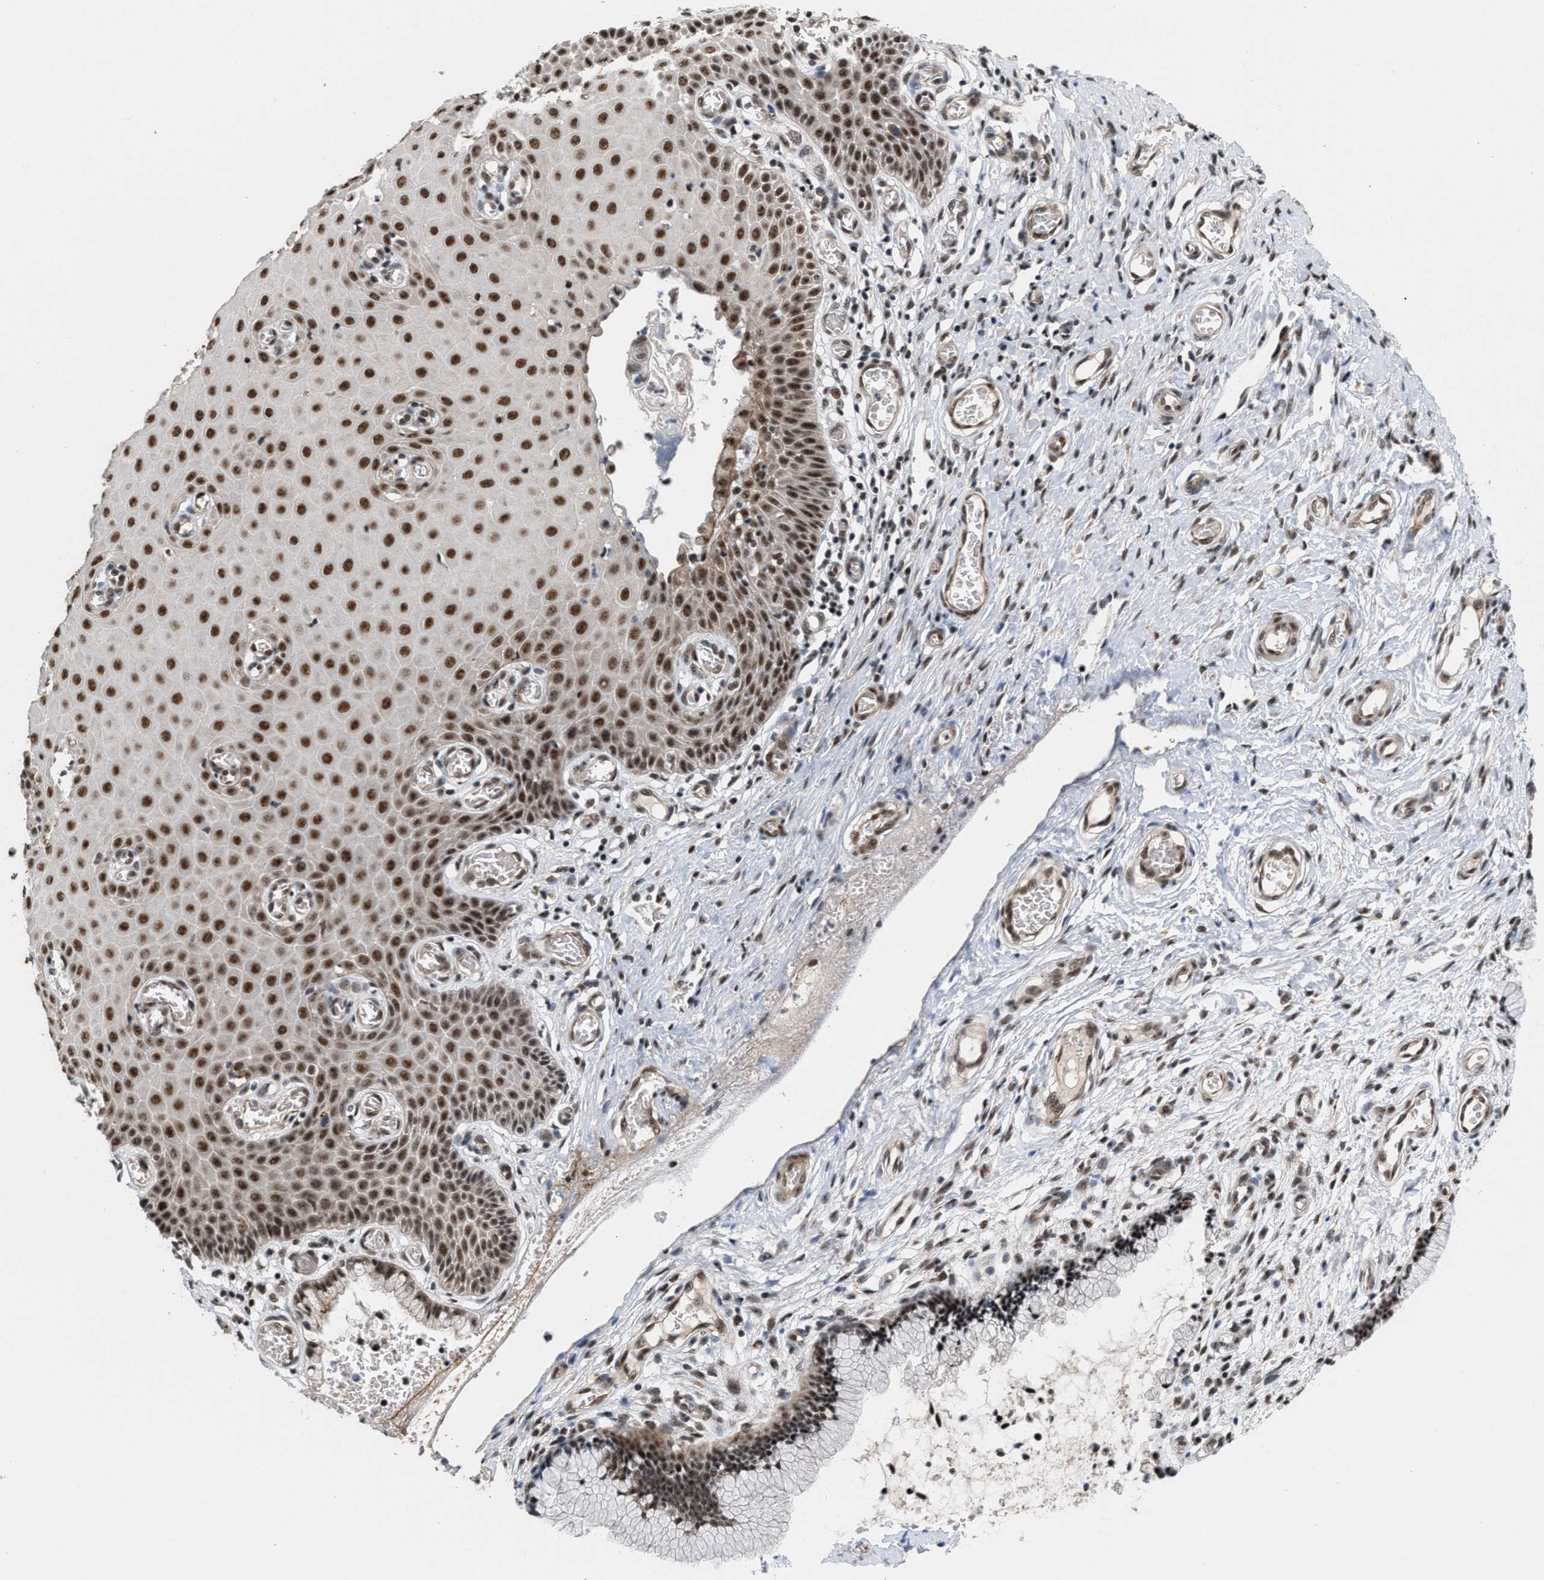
{"staining": {"intensity": "strong", "quantity": ">75%", "location": "nuclear"}, "tissue": "cervix", "cell_type": "Glandular cells", "image_type": "normal", "snomed": [{"axis": "morphology", "description": "Normal tissue, NOS"}, {"axis": "topography", "description": "Cervix"}], "caption": "High-magnification brightfield microscopy of benign cervix stained with DAB (3,3'-diaminobenzidine) (brown) and counterstained with hematoxylin (blue). glandular cells exhibit strong nuclear positivity is identified in about>75% of cells.", "gene": "EIF4A3", "patient": {"sex": "female", "age": 55}}